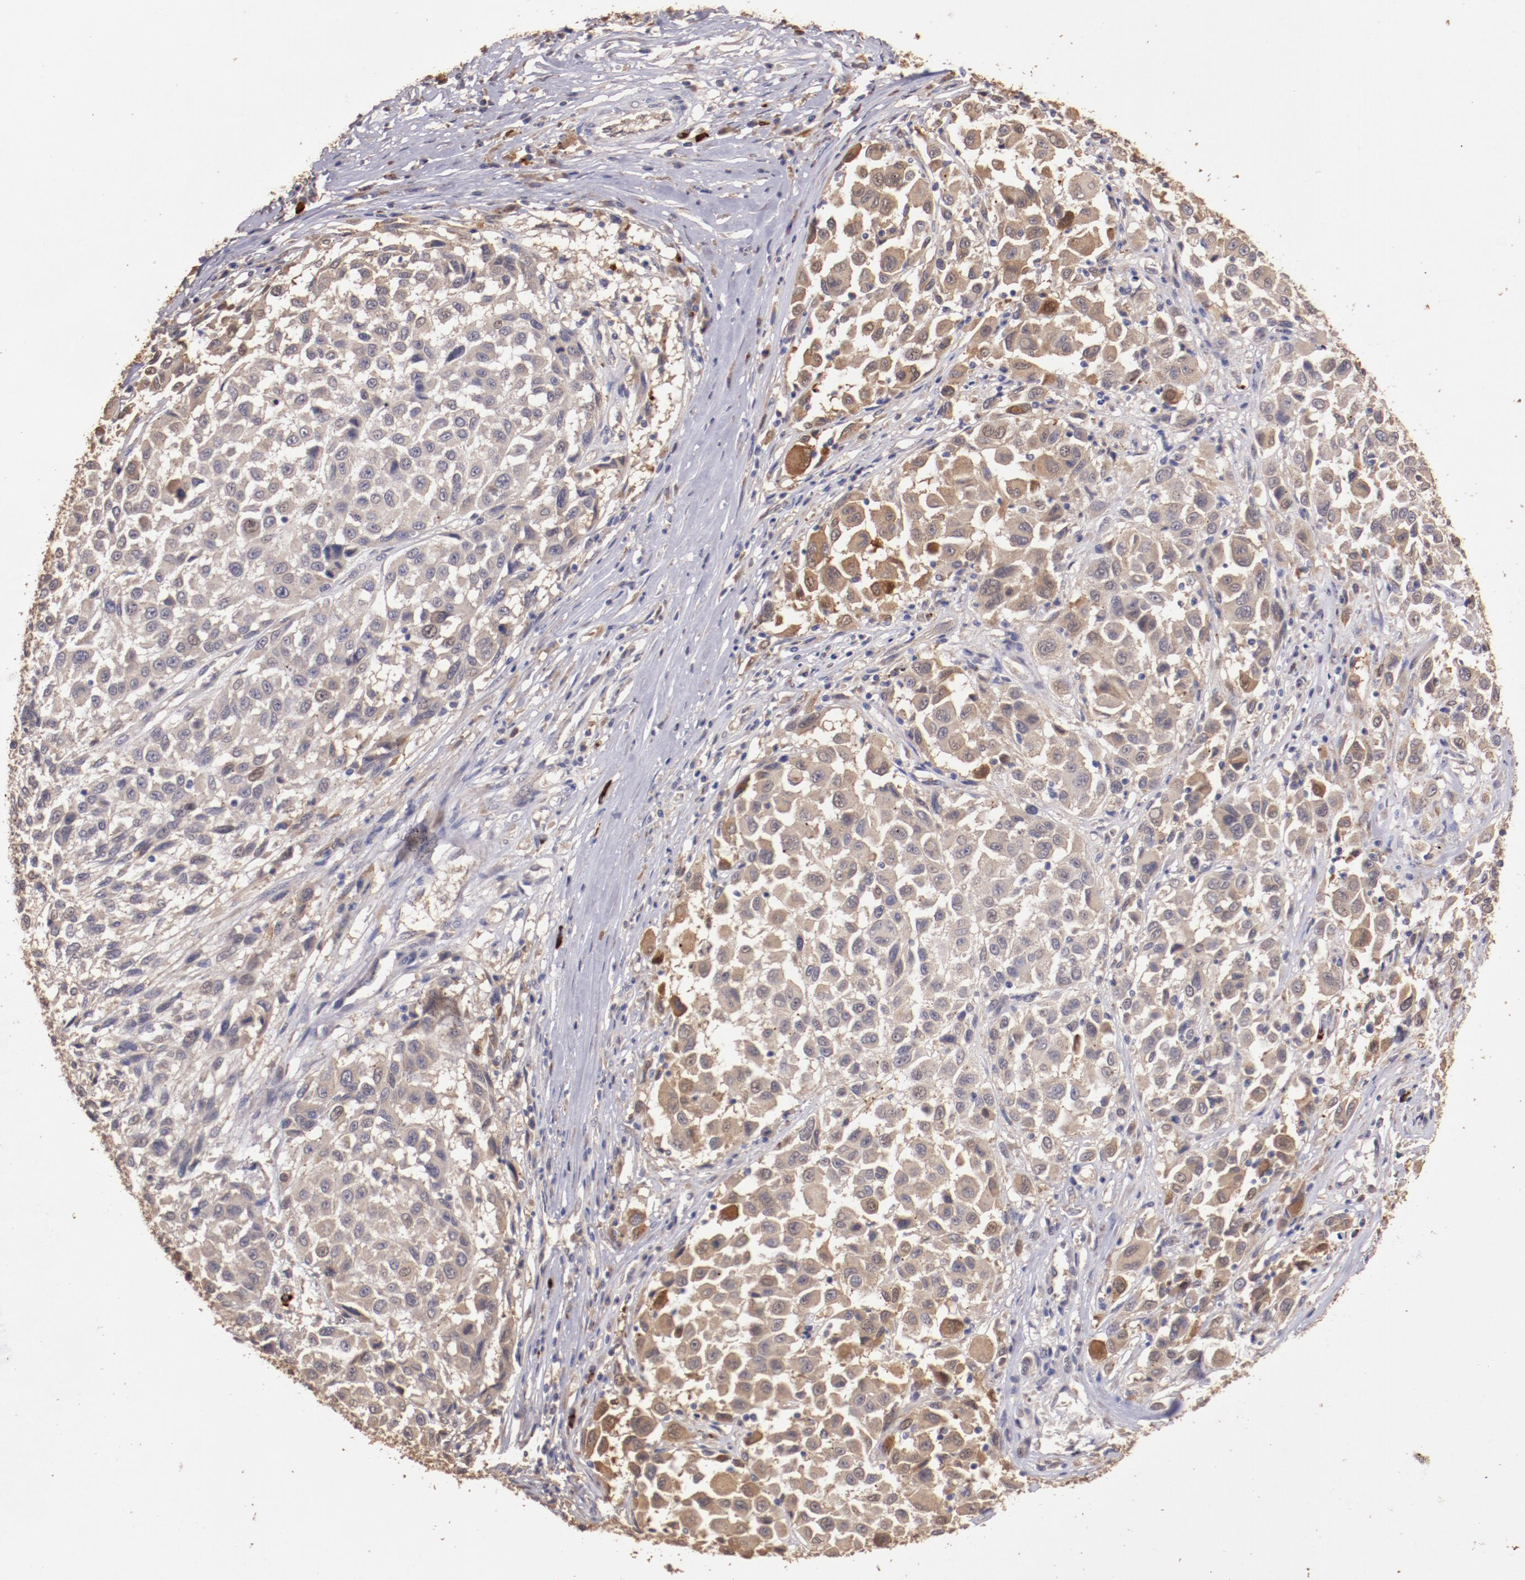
{"staining": {"intensity": "moderate", "quantity": ">75%", "location": "cytoplasmic/membranous"}, "tissue": "melanoma", "cell_type": "Tumor cells", "image_type": "cancer", "snomed": [{"axis": "morphology", "description": "Malignant melanoma, Metastatic site"}, {"axis": "topography", "description": "Lymph node"}], "caption": "This image demonstrates immunohistochemistry (IHC) staining of malignant melanoma (metastatic site), with medium moderate cytoplasmic/membranous staining in approximately >75% of tumor cells.", "gene": "SRRD", "patient": {"sex": "male", "age": 61}}